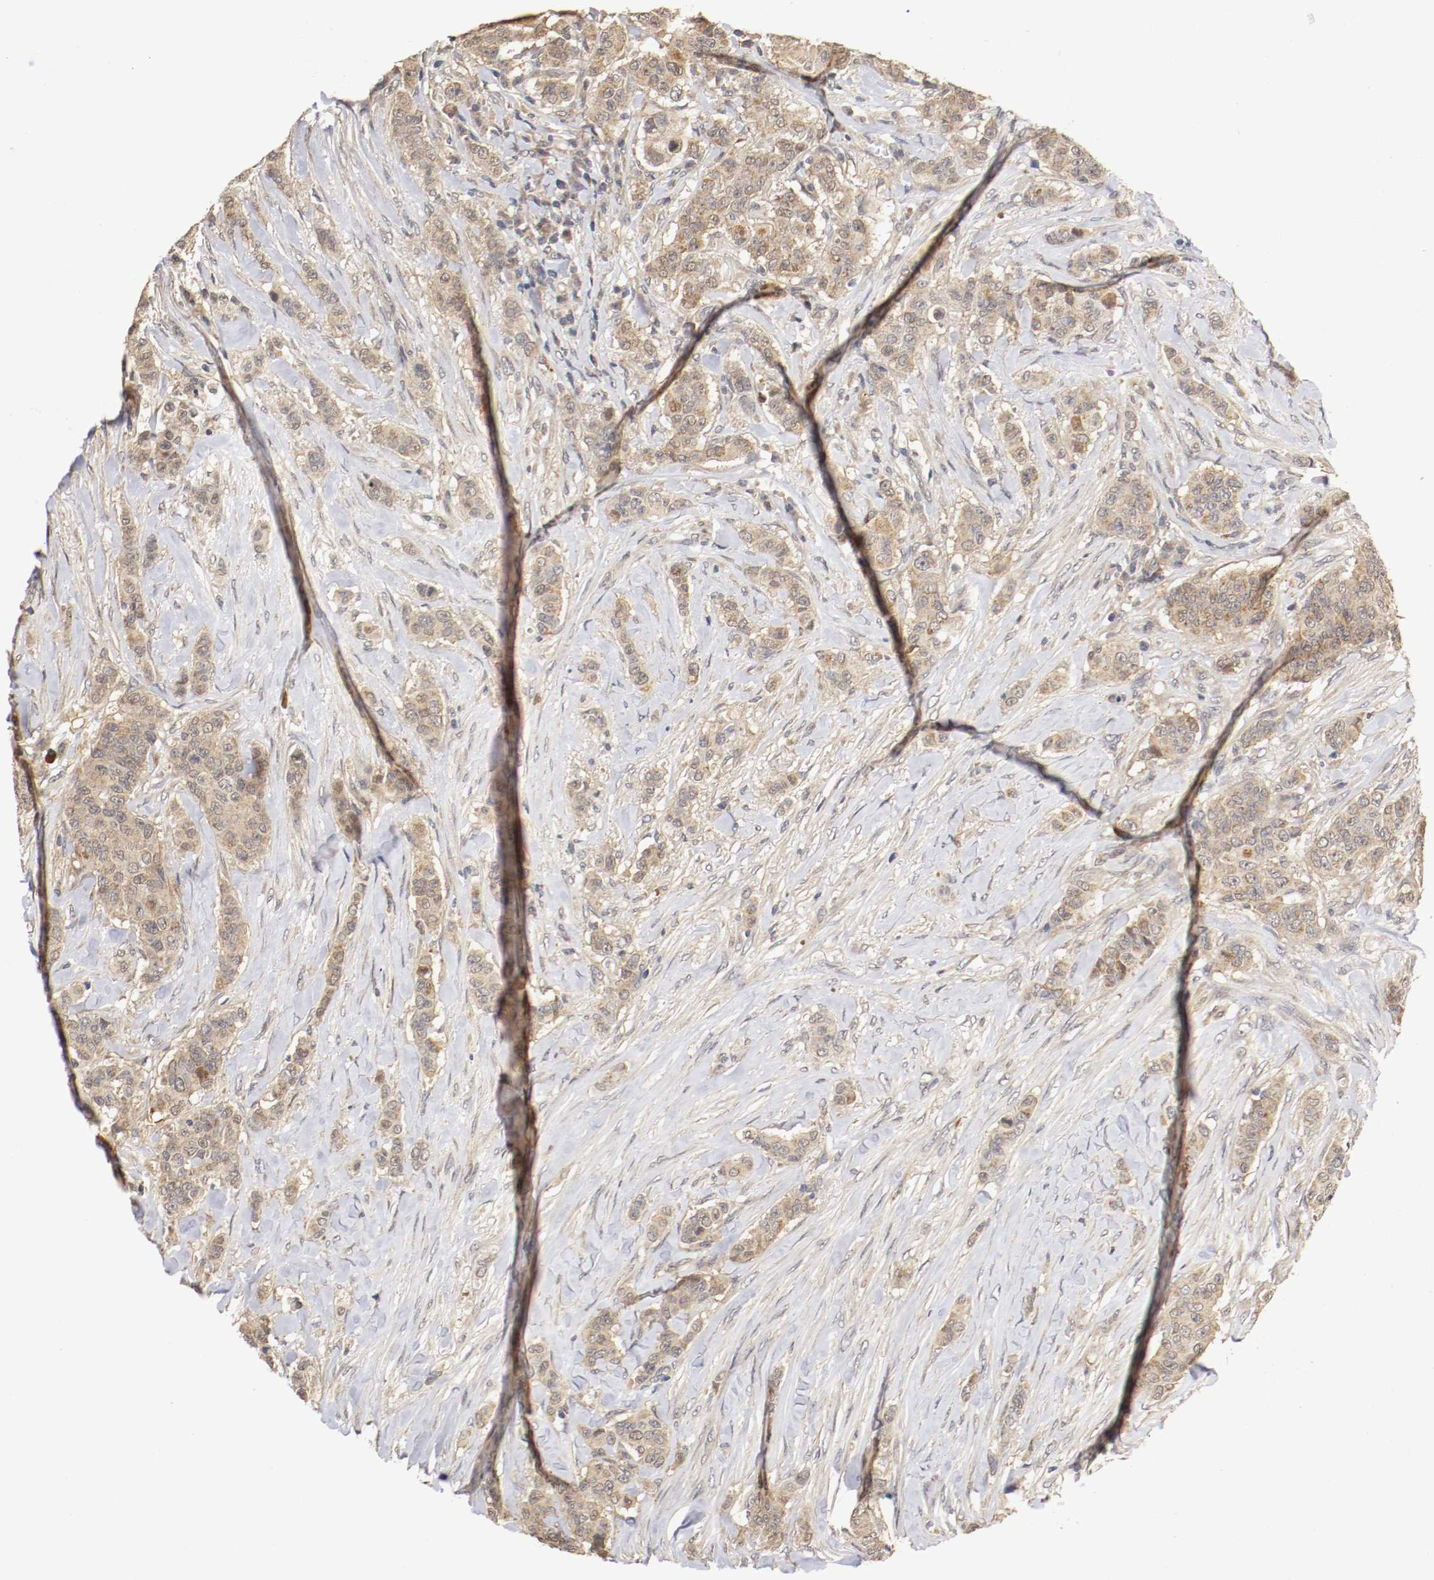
{"staining": {"intensity": "moderate", "quantity": ">75%", "location": "cytoplasmic/membranous"}, "tissue": "breast cancer", "cell_type": "Tumor cells", "image_type": "cancer", "snomed": [{"axis": "morphology", "description": "Duct carcinoma"}, {"axis": "topography", "description": "Breast"}], "caption": "Protein staining reveals moderate cytoplasmic/membranous staining in approximately >75% of tumor cells in infiltrating ductal carcinoma (breast).", "gene": "TNFRSF1B", "patient": {"sex": "female", "age": 40}}